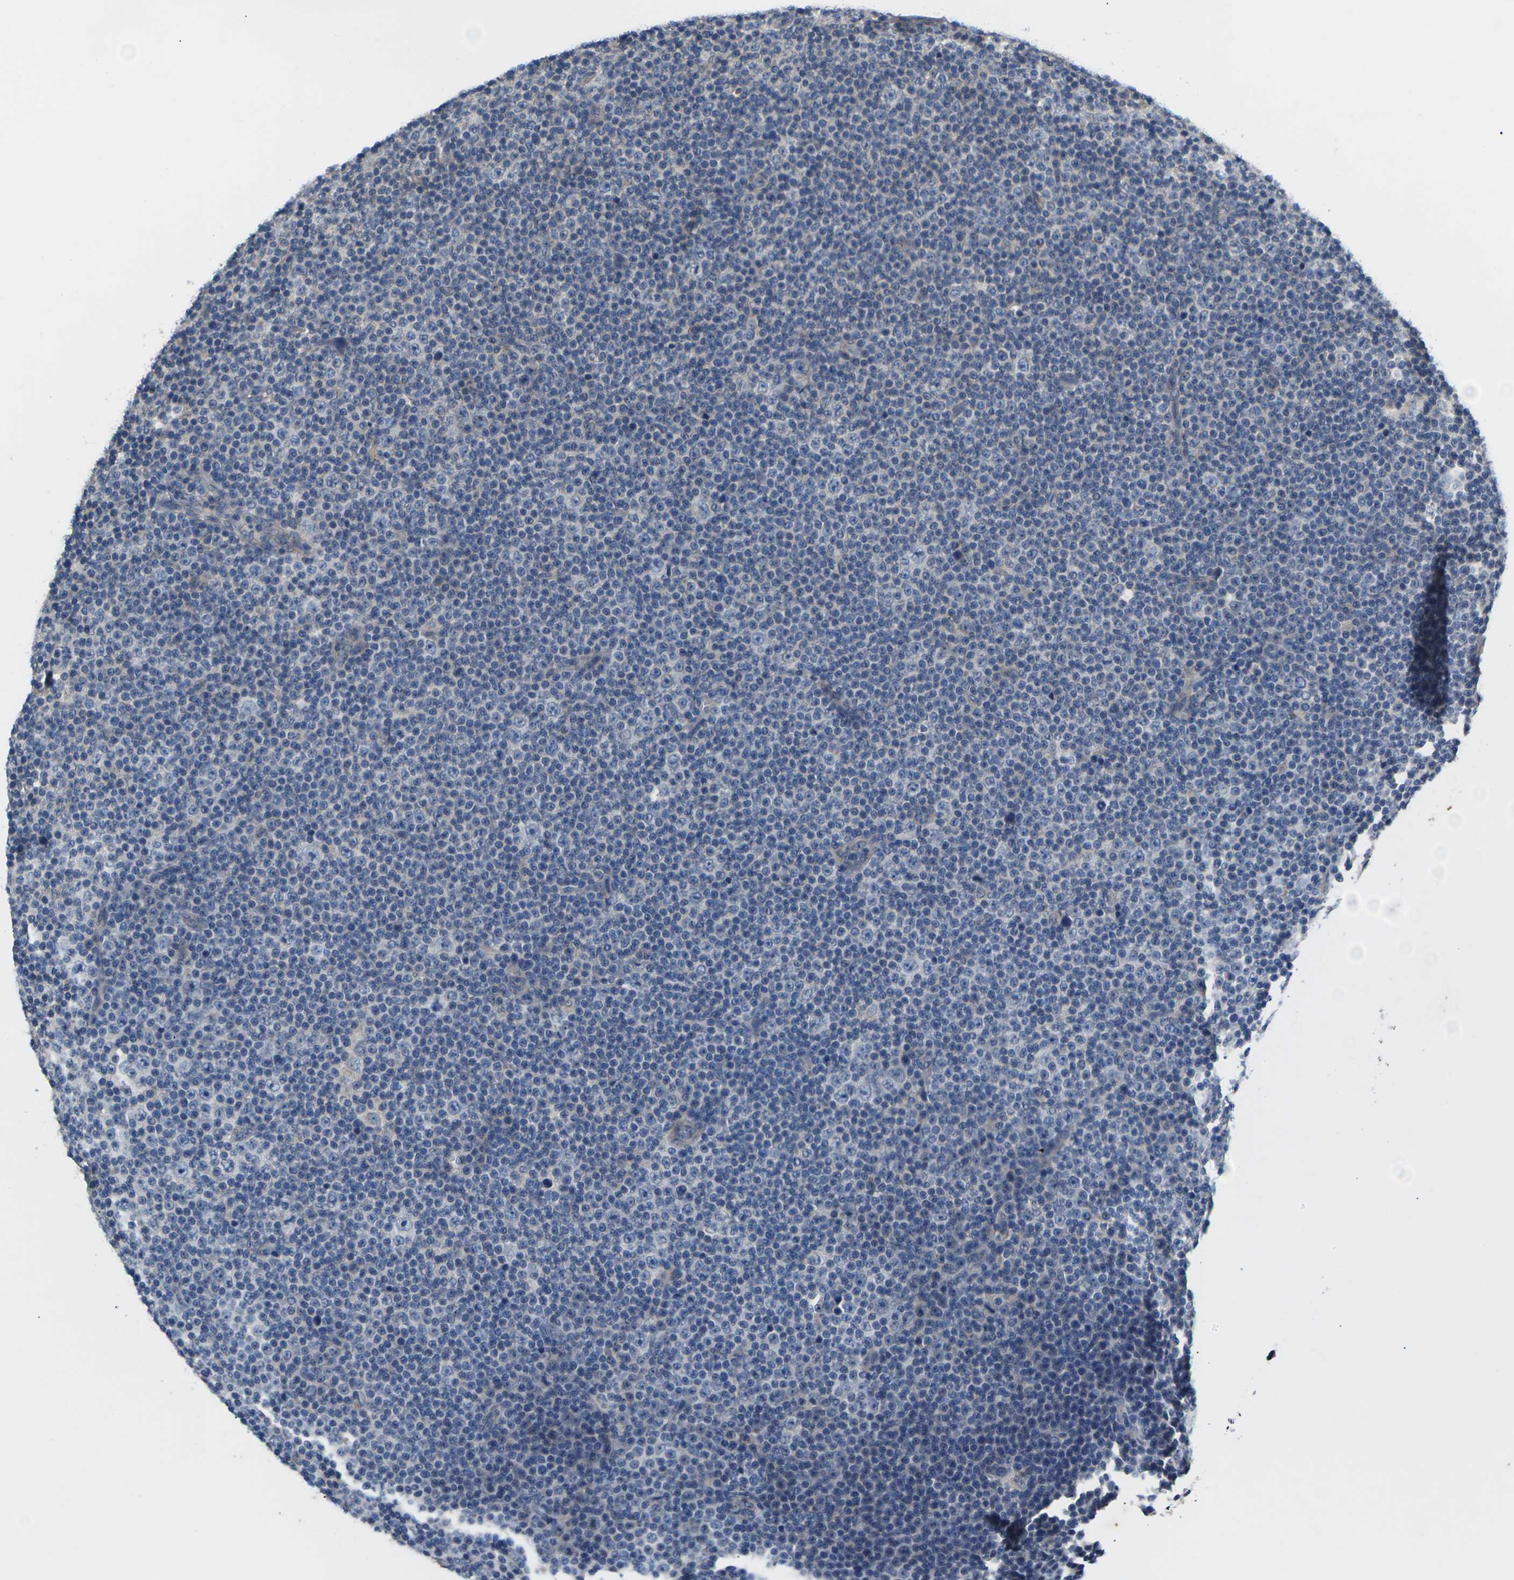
{"staining": {"intensity": "negative", "quantity": "none", "location": "none"}, "tissue": "lymphoma", "cell_type": "Tumor cells", "image_type": "cancer", "snomed": [{"axis": "morphology", "description": "Malignant lymphoma, non-Hodgkin's type, Low grade"}, {"axis": "topography", "description": "Lymph node"}], "caption": "Micrograph shows no significant protein expression in tumor cells of low-grade malignant lymphoma, non-Hodgkin's type.", "gene": "SLC2A2", "patient": {"sex": "female", "age": 67}}